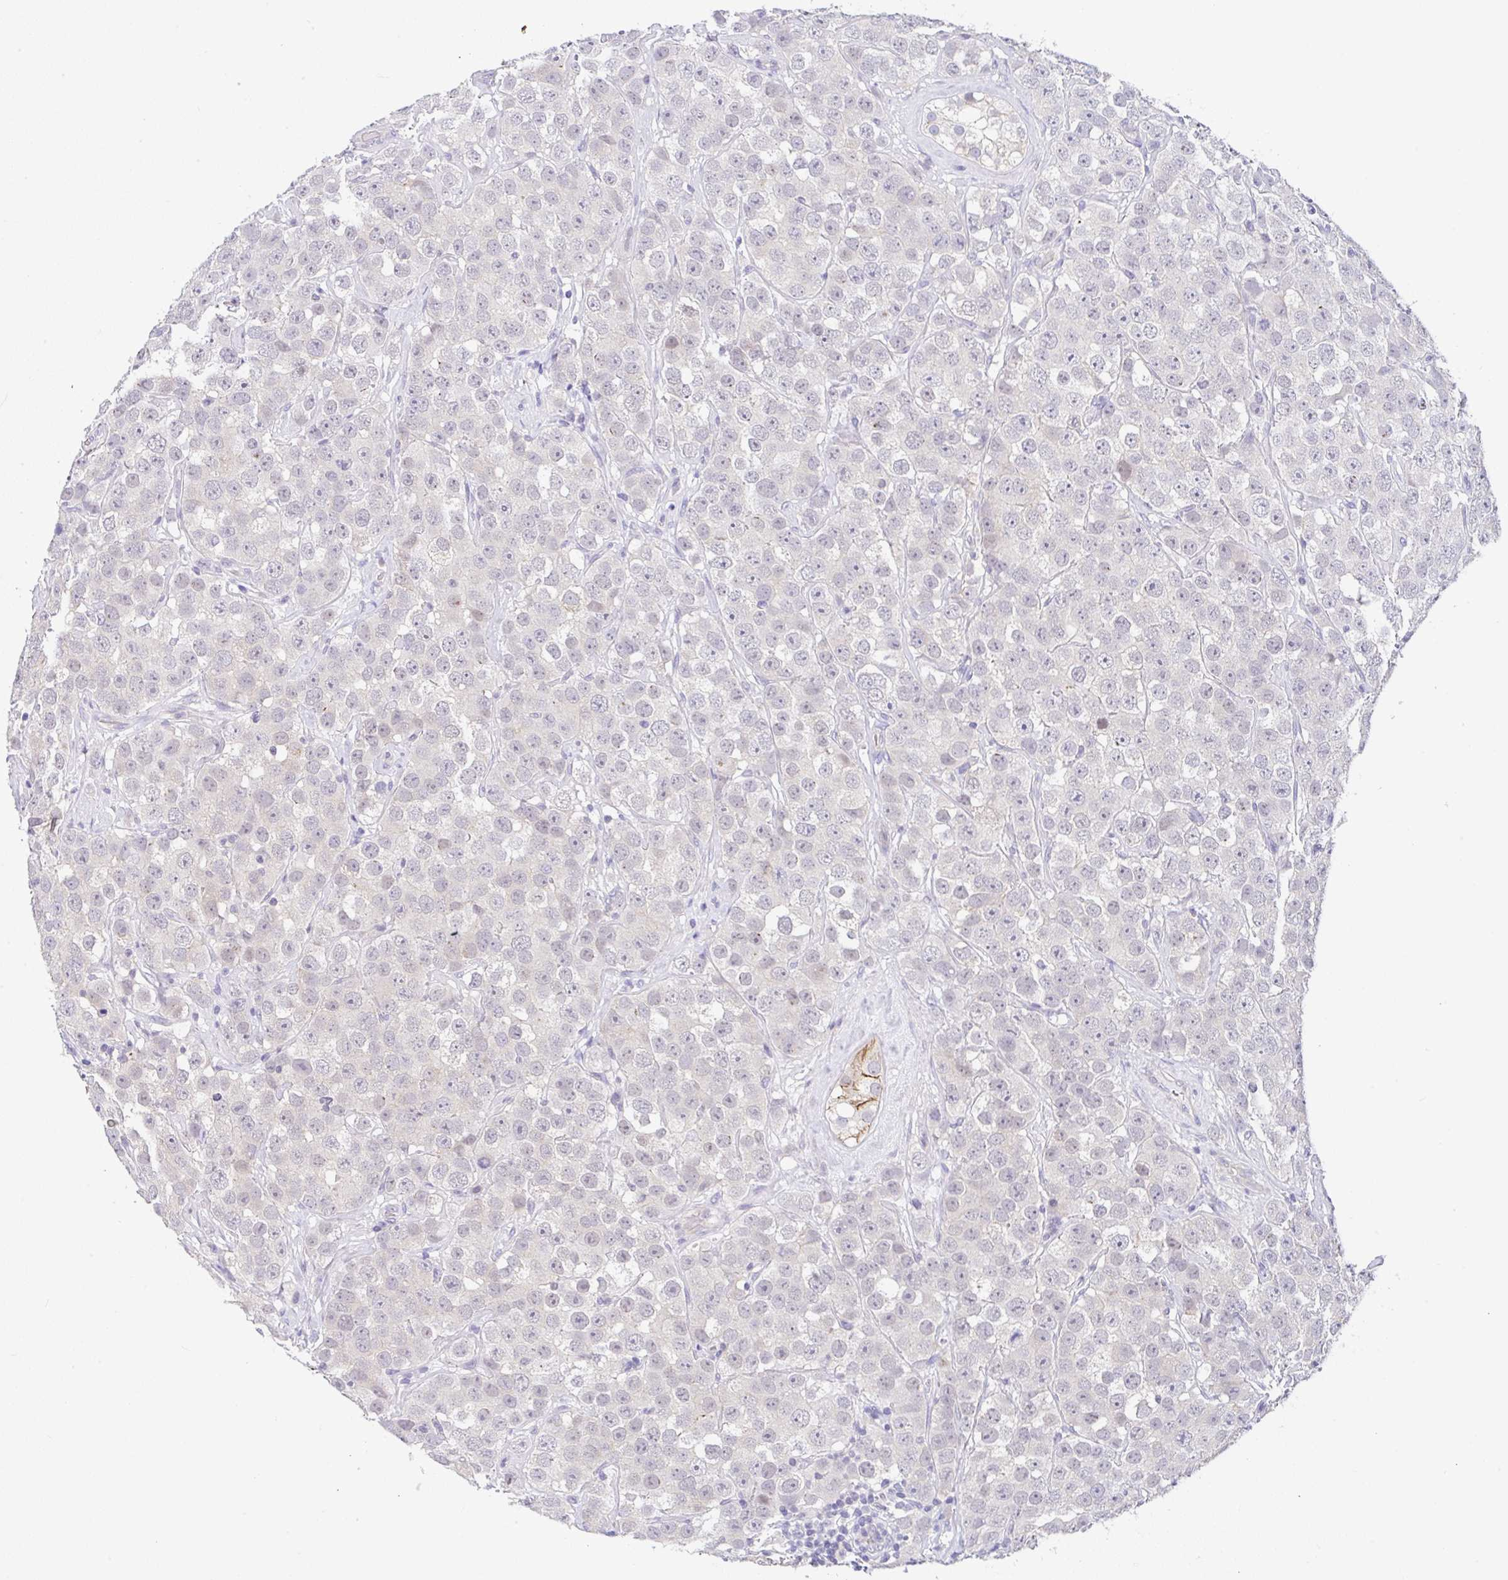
{"staining": {"intensity": "negative", "quantity": "none", "location": "none"}, "tissue": "testis cancer", "cell_type": "Tumor cells", "image_type": "cancer", "snomed": [{"axis": "morphology", "description": "Seminoma, NOS"}, {"axis": "topography", "description": "Testis"}], "caption": "Immunohistochemistry (IHC) histopathology image of neoplastic tissue: human seminoma (testis) stained with DAB reveals no significant protein positivity in tumor cells.", "gene": "CGNL1", "patient": {"sex": "male", "age": 28}}